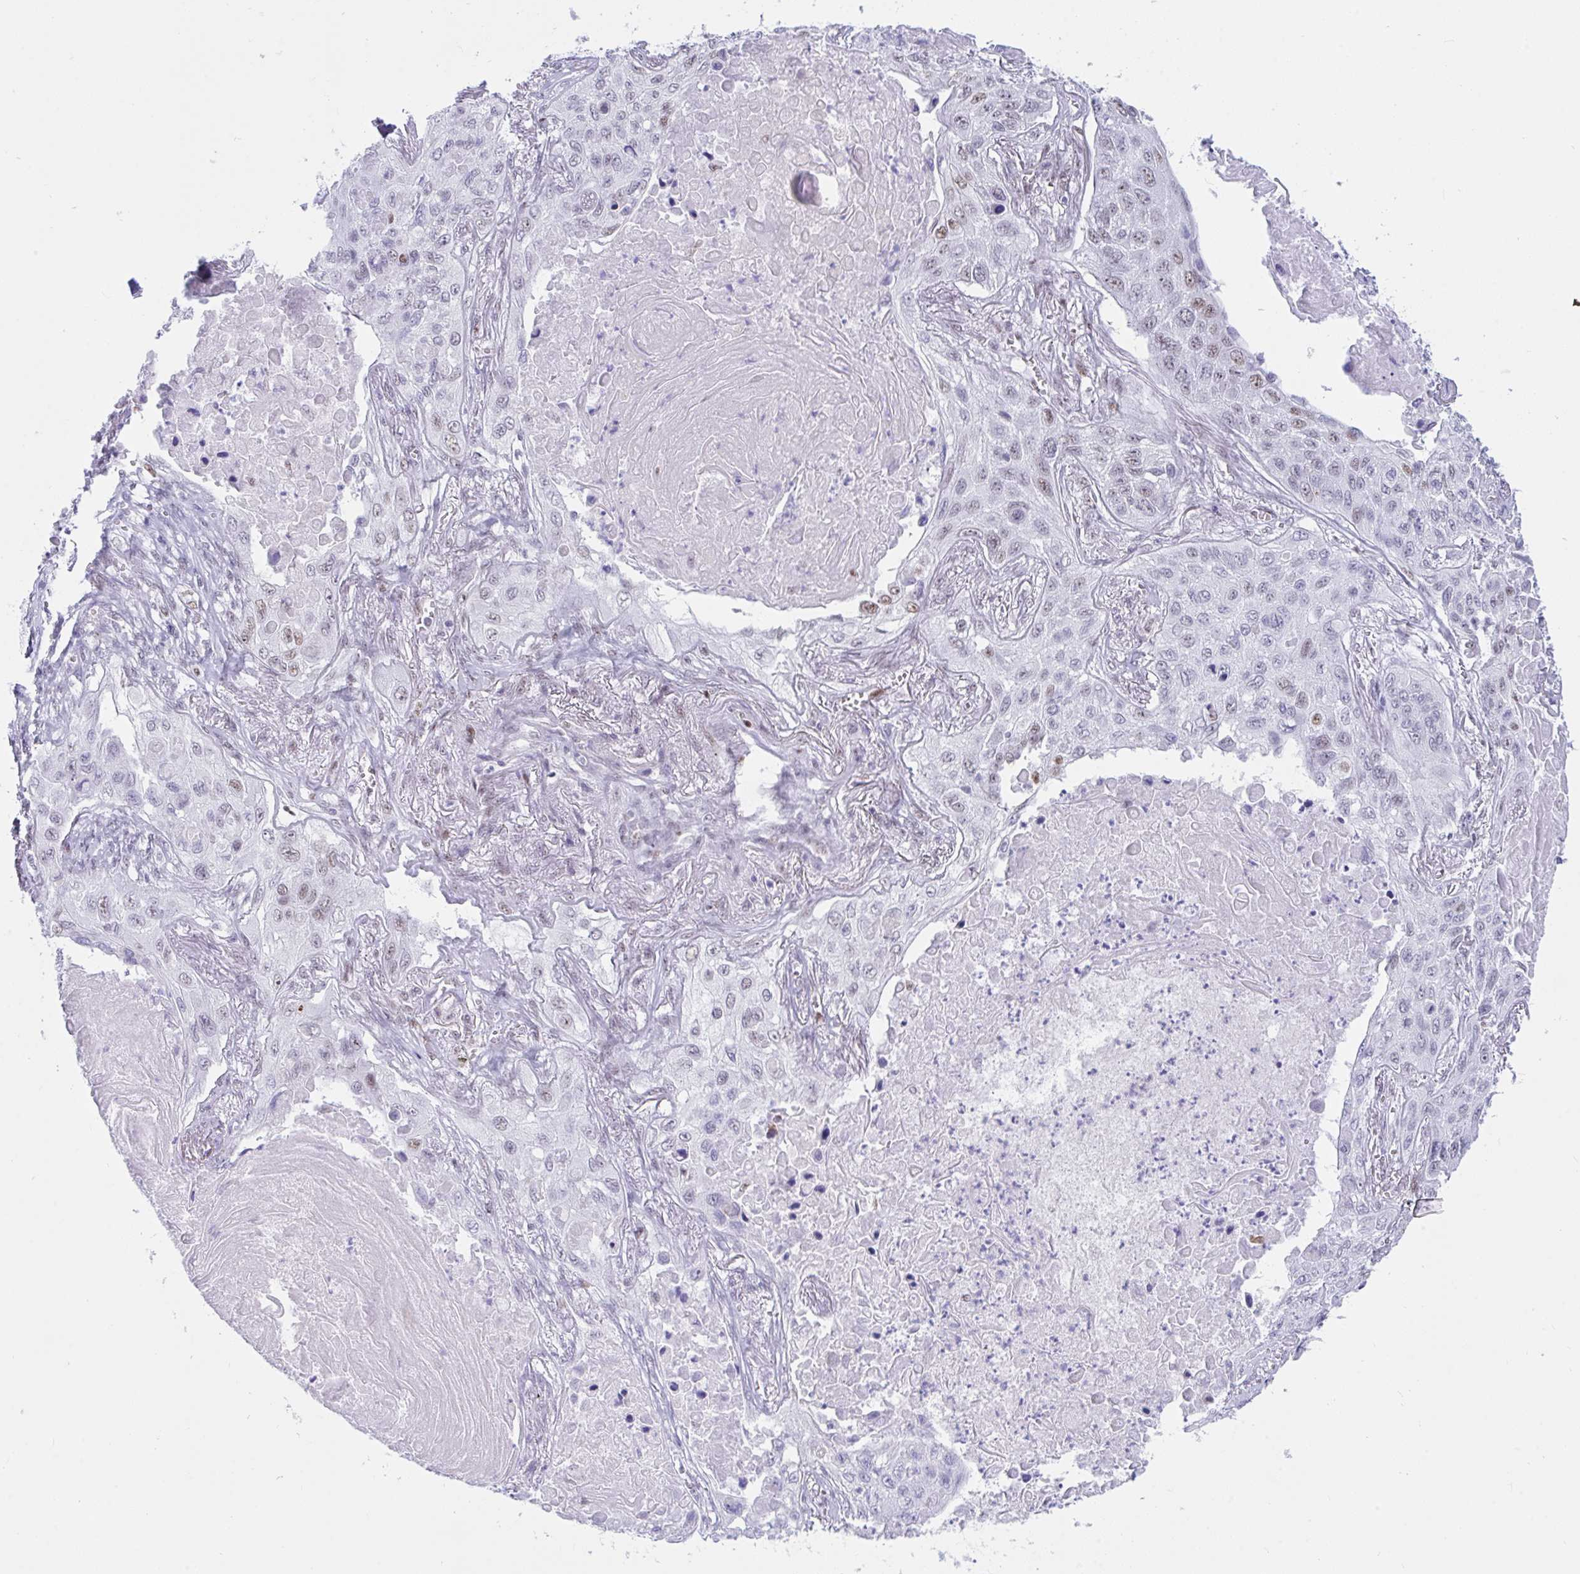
{"staining": {"intensity": "moderate", "quantity": "<25%", "location": "nuclear"}, "tissue": "lung cancer", "cell_type": "Tumor cells", "image_type": "cancer", "snomed": [{"axis": "morphology", "description": "Squamous cell carcinoma, NOS"}, {"axis": "topography", "description": "Lung"}], "caption": "The histopathology image shows immunohistochemical staining of lung cancer (squamous cell carcinoma). There is moderate nuclear expression is seen in about <25% of tumor cells. Immunohistochemistry (ihc) stains the protein of interest in brown and the nuclei are stained blue.", "gene": "IKZF2", "patient": {"sex": "male", "age": 75}}